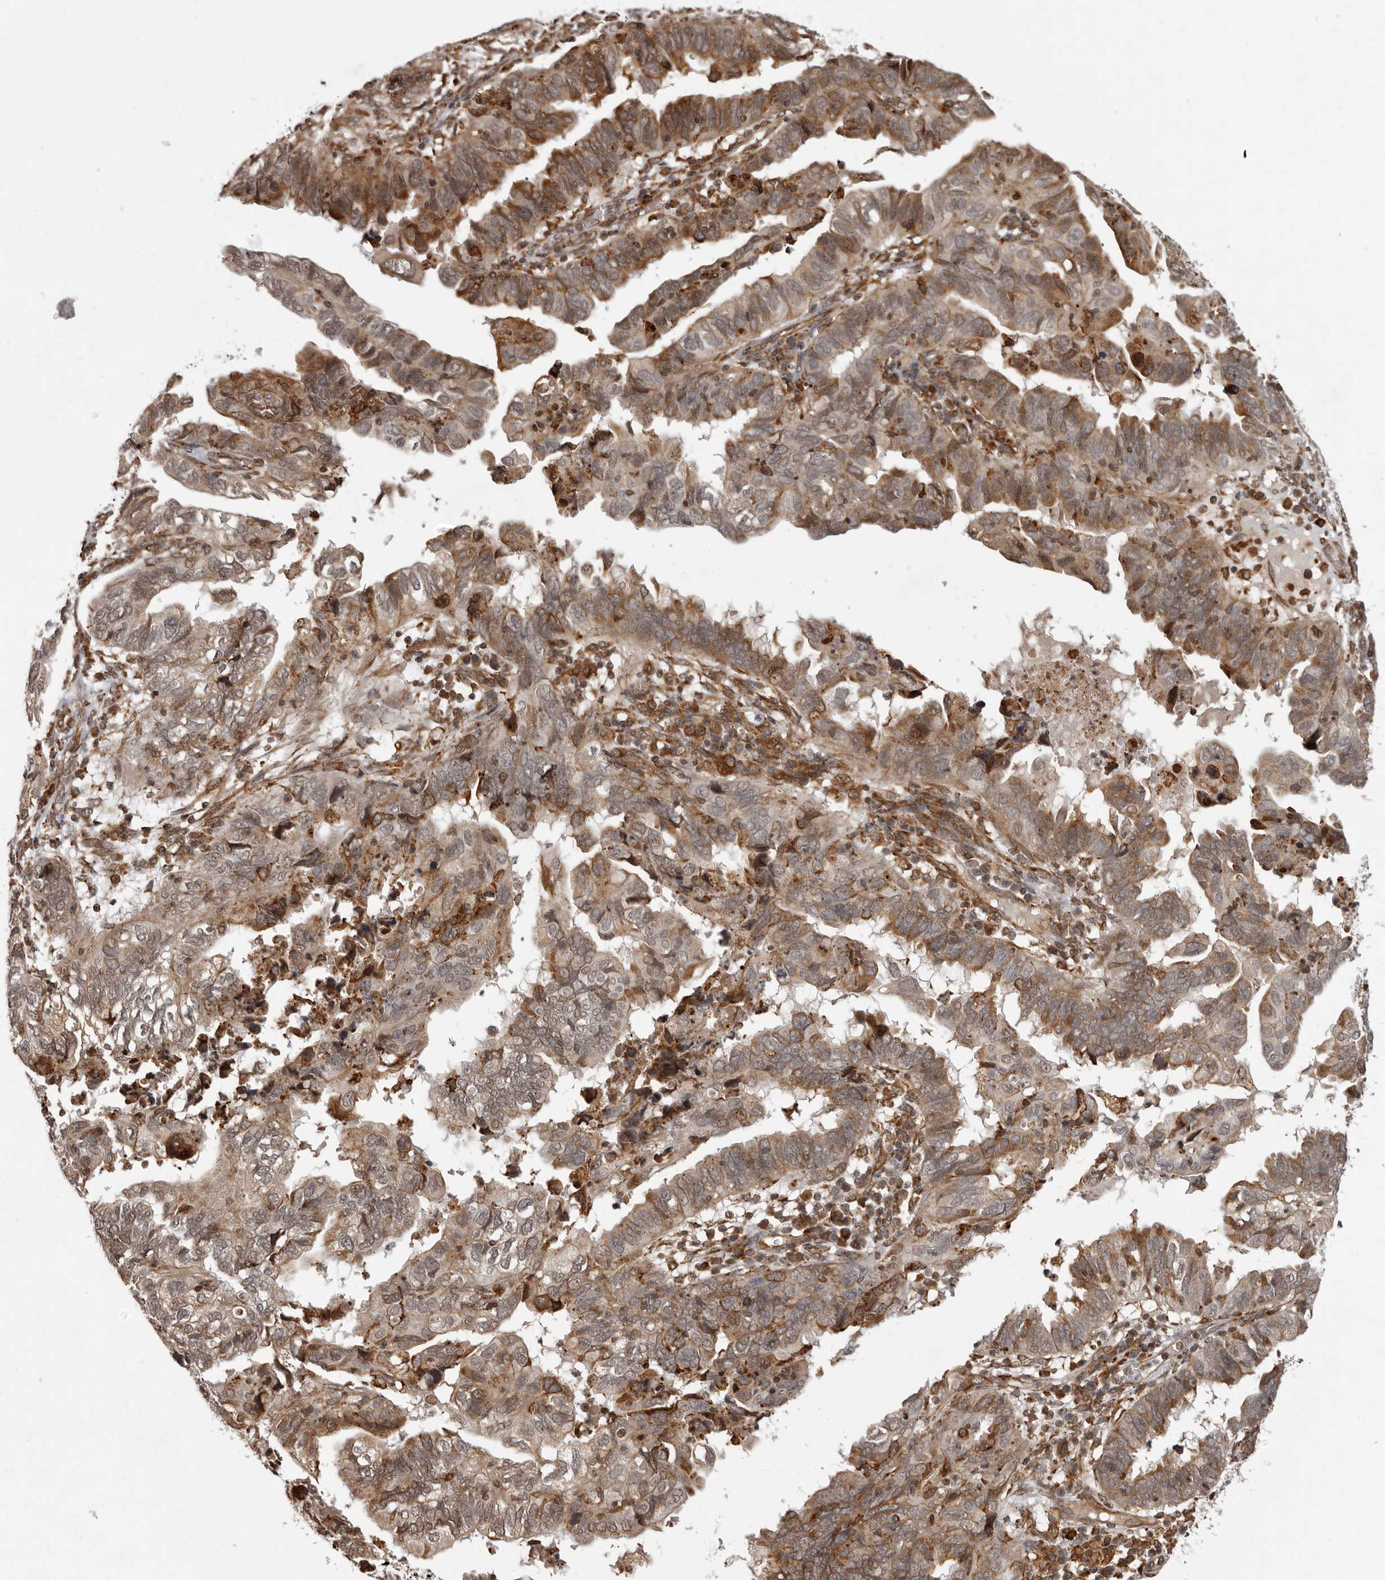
{"staining": {"intensity": "moderate", "quantity": ">75%", "location": "cytoplasmic/membranous,nuclear"}, "tissue": "endometrial cancer", "cell_type": "Tumor cells", "image_type": "cancer", "snomed": [{"axis": "morphology", "description": "Adenocarcinoma, NOS"}, {"axis": "topography", "description": "Uterus"}], "caption": "Adenocarcinoma (endometrial) tissue displays moderate cytoplasmic/membranous and nuclear positivity in about >75% of tumor cells The staining is performed using DAB brown chromogen to label protein expression. The nuclei are counter-stained blue using hematoxylin.", "gene": "IL32", "patient": {"sex": "female", "age": 77}}